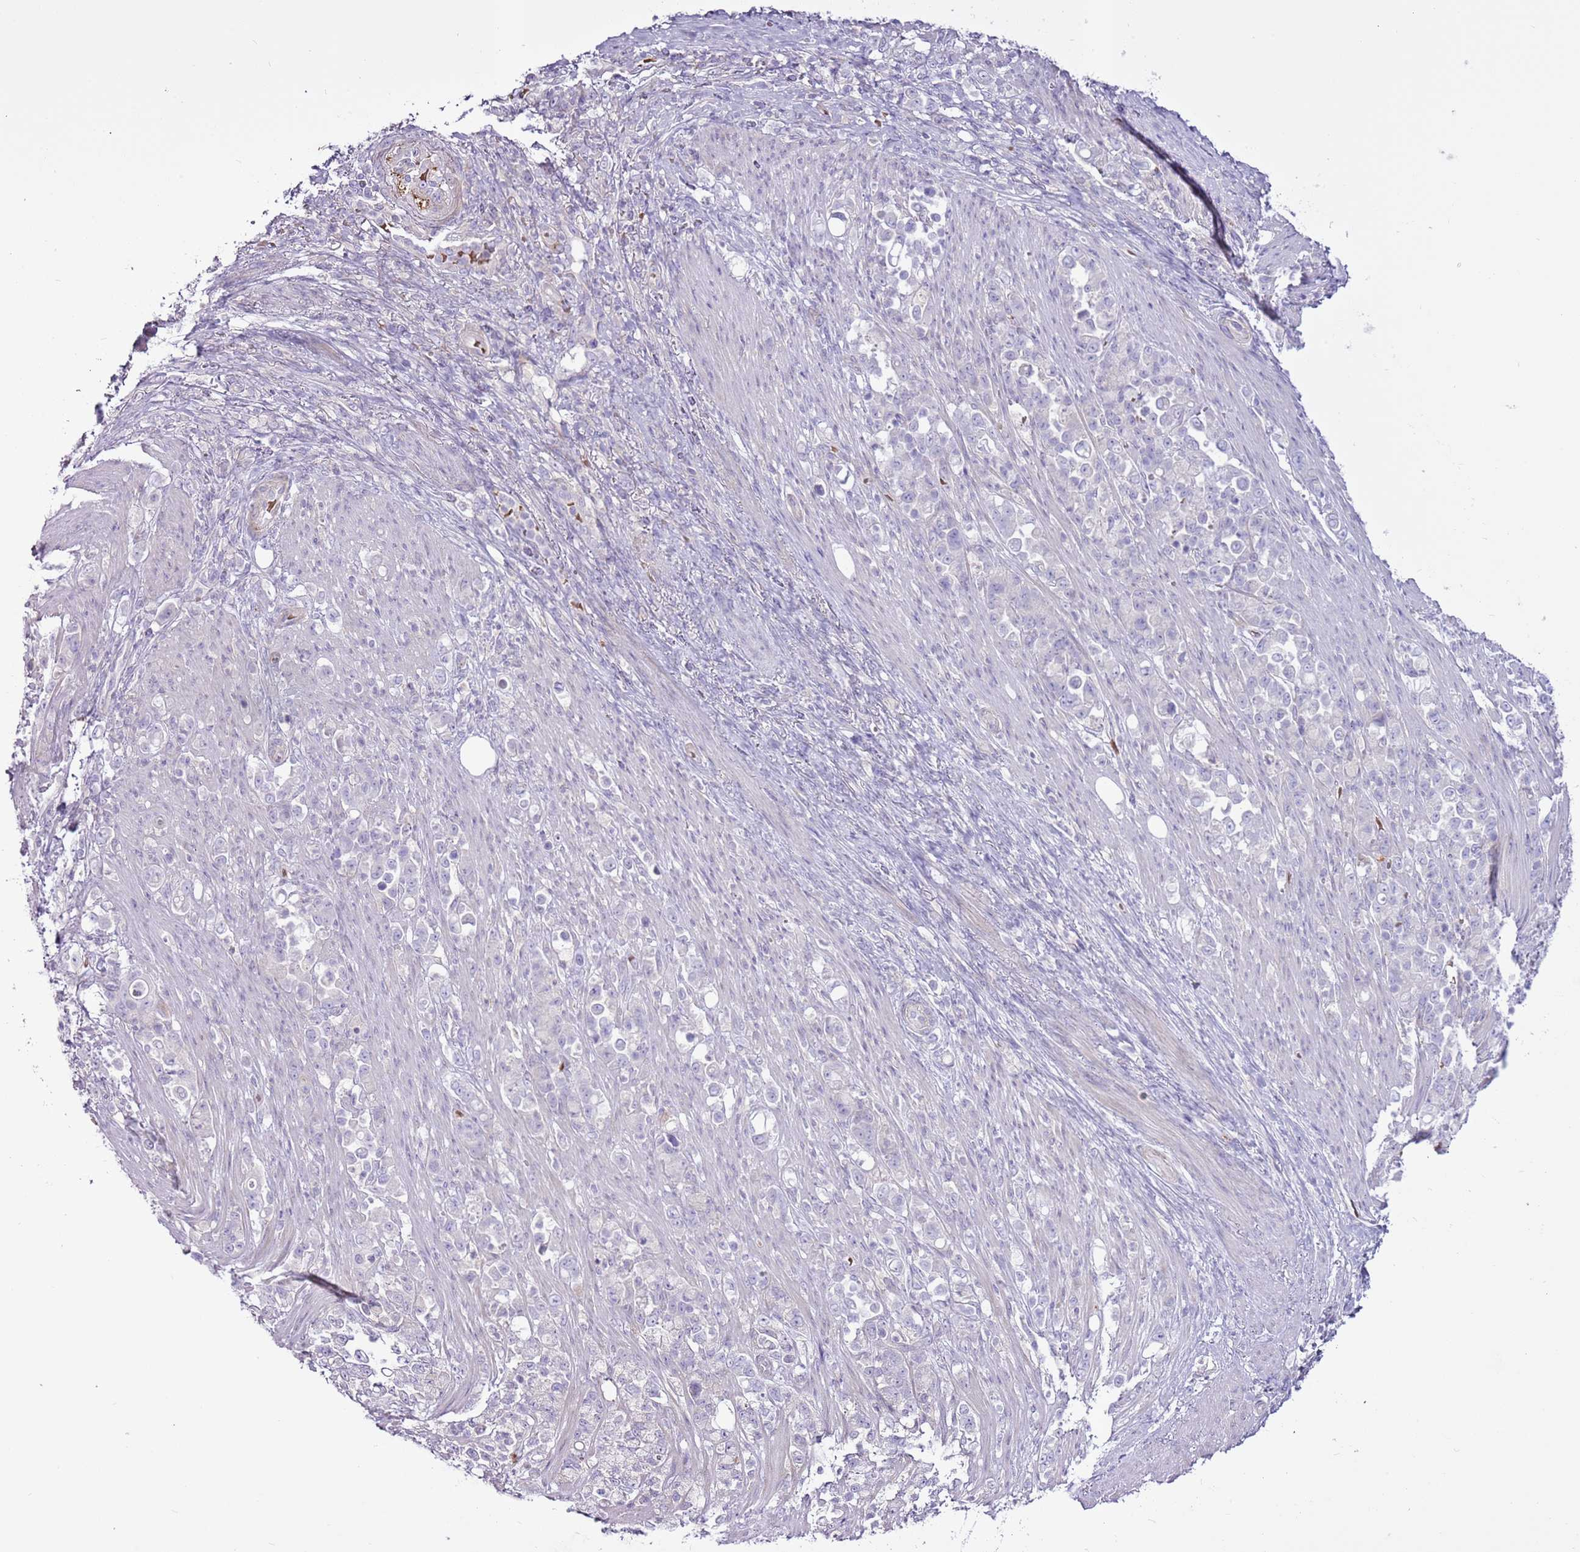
{"staining": {"intensity": "negative", "quantity": "none", "location": "none"}, "tissue": "stomach cancer", "cell_type": "Tumor cells", "image_type": "cancer", "snomed": [{"axis": "morphology", "description": "Normal tissue, NOS"}, {"axis": "morphology", "description": "Adenocarcinoma, NOS"}, {"axis": "topography", "description": "Stomach"}], "caption": "A micrograph of human adenocarcinoma (stomach) is negative for staining in tumor cells.", "gene": "CHAC2", "patient": {"sex": "female", "age": 79}}